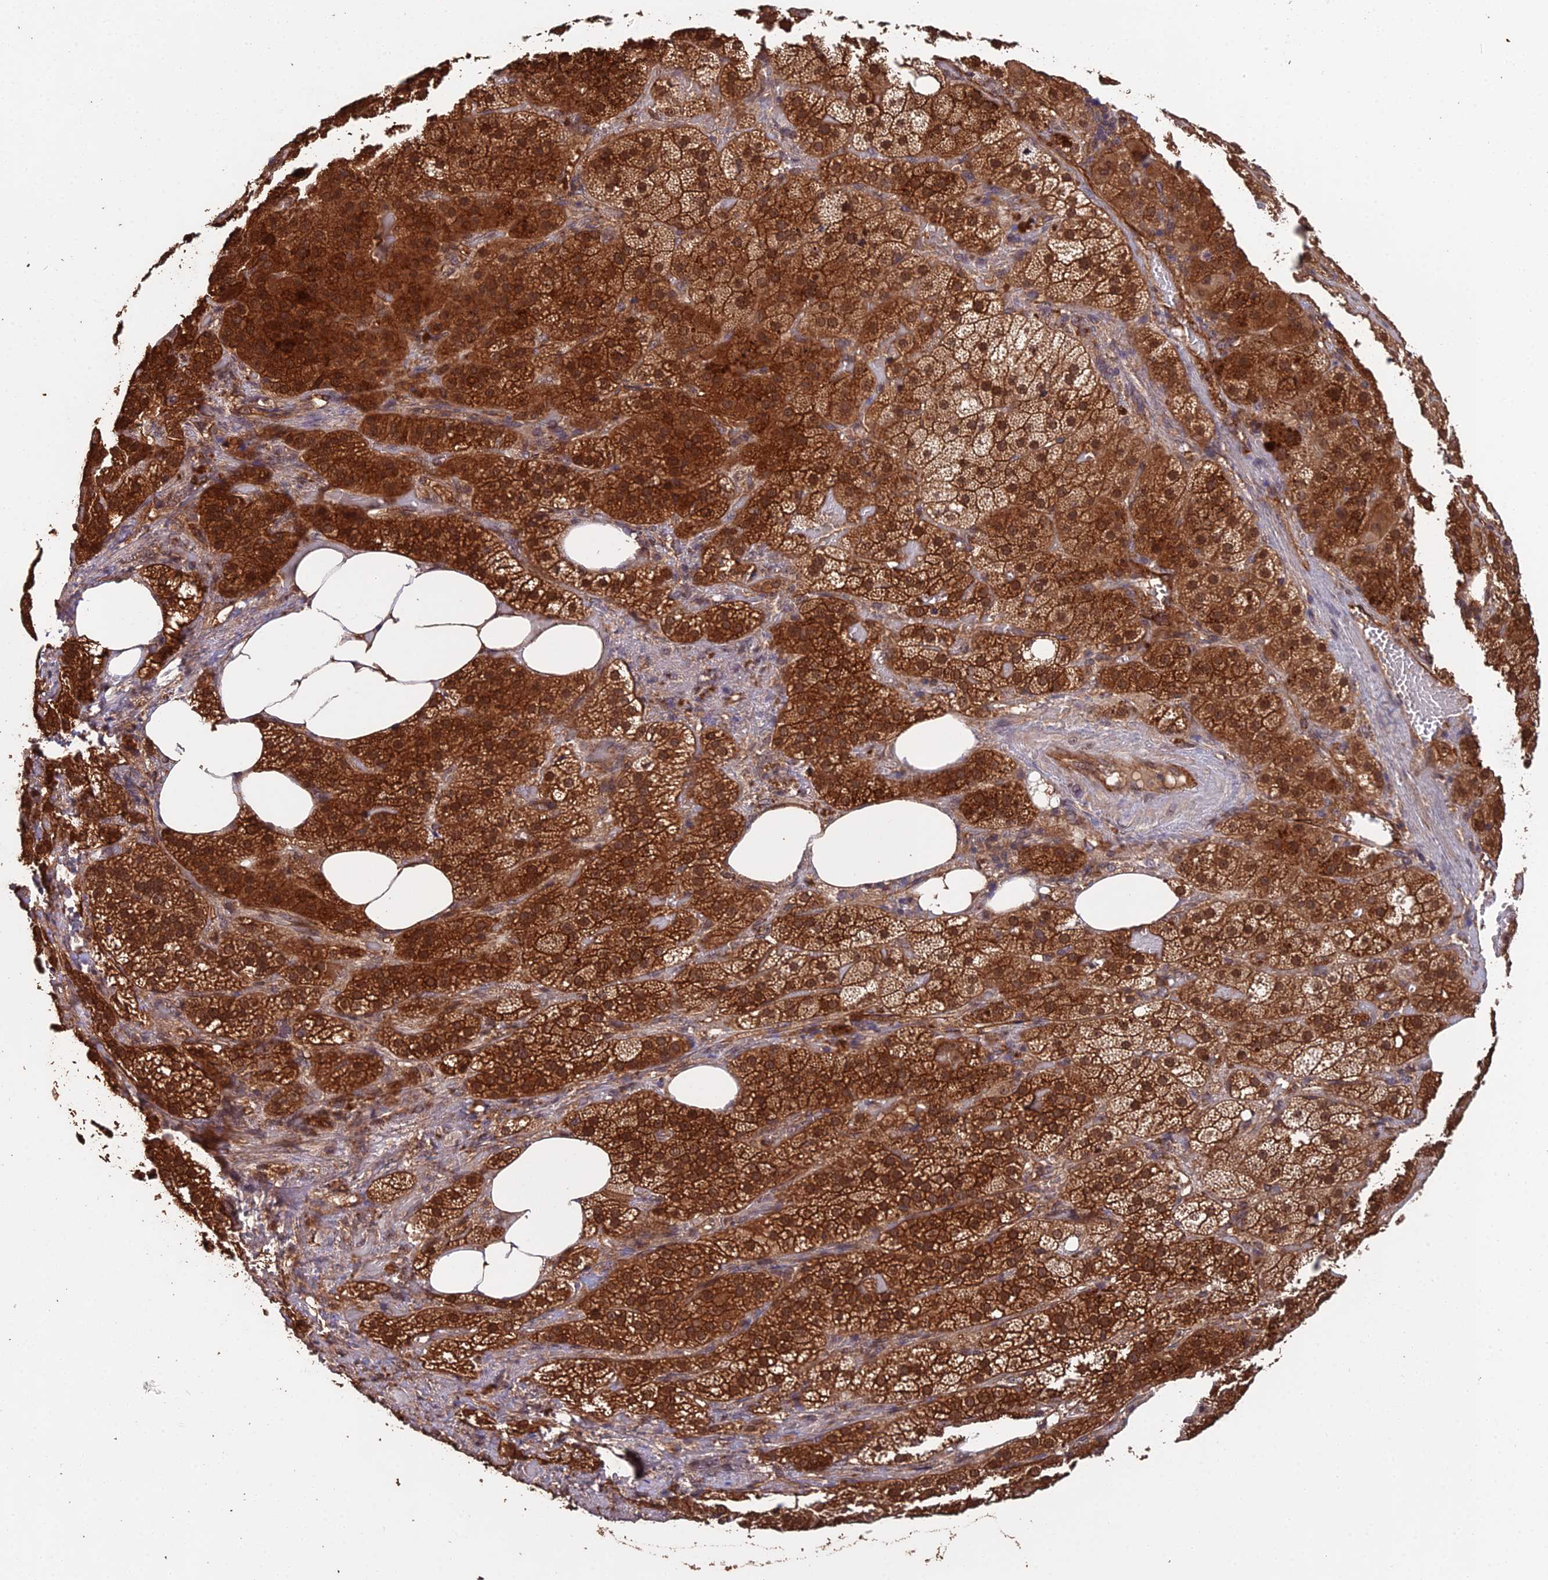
{"staining": {"intensity": "strong", "quantity": ">75%", "location": "cytoplasmic/membranous,nuclear"}, "tissue": "adrenal gland", "cell_type": "Glandular cells", "image_type": "normal", "snomed": [{"axis": "morphology", "description": "Normal tissue, NOS"}, {"axis": "topography", "description": "Adrenal gland"}], "caption": "Protein analysis of normal adrenal gland exhibits strong cytoplasmic/membranous,nuclear positivity in approximately >75% of glandular cells.", "gene": "RALGAPA2", "patient": {"sex": "female", "age": 59}}